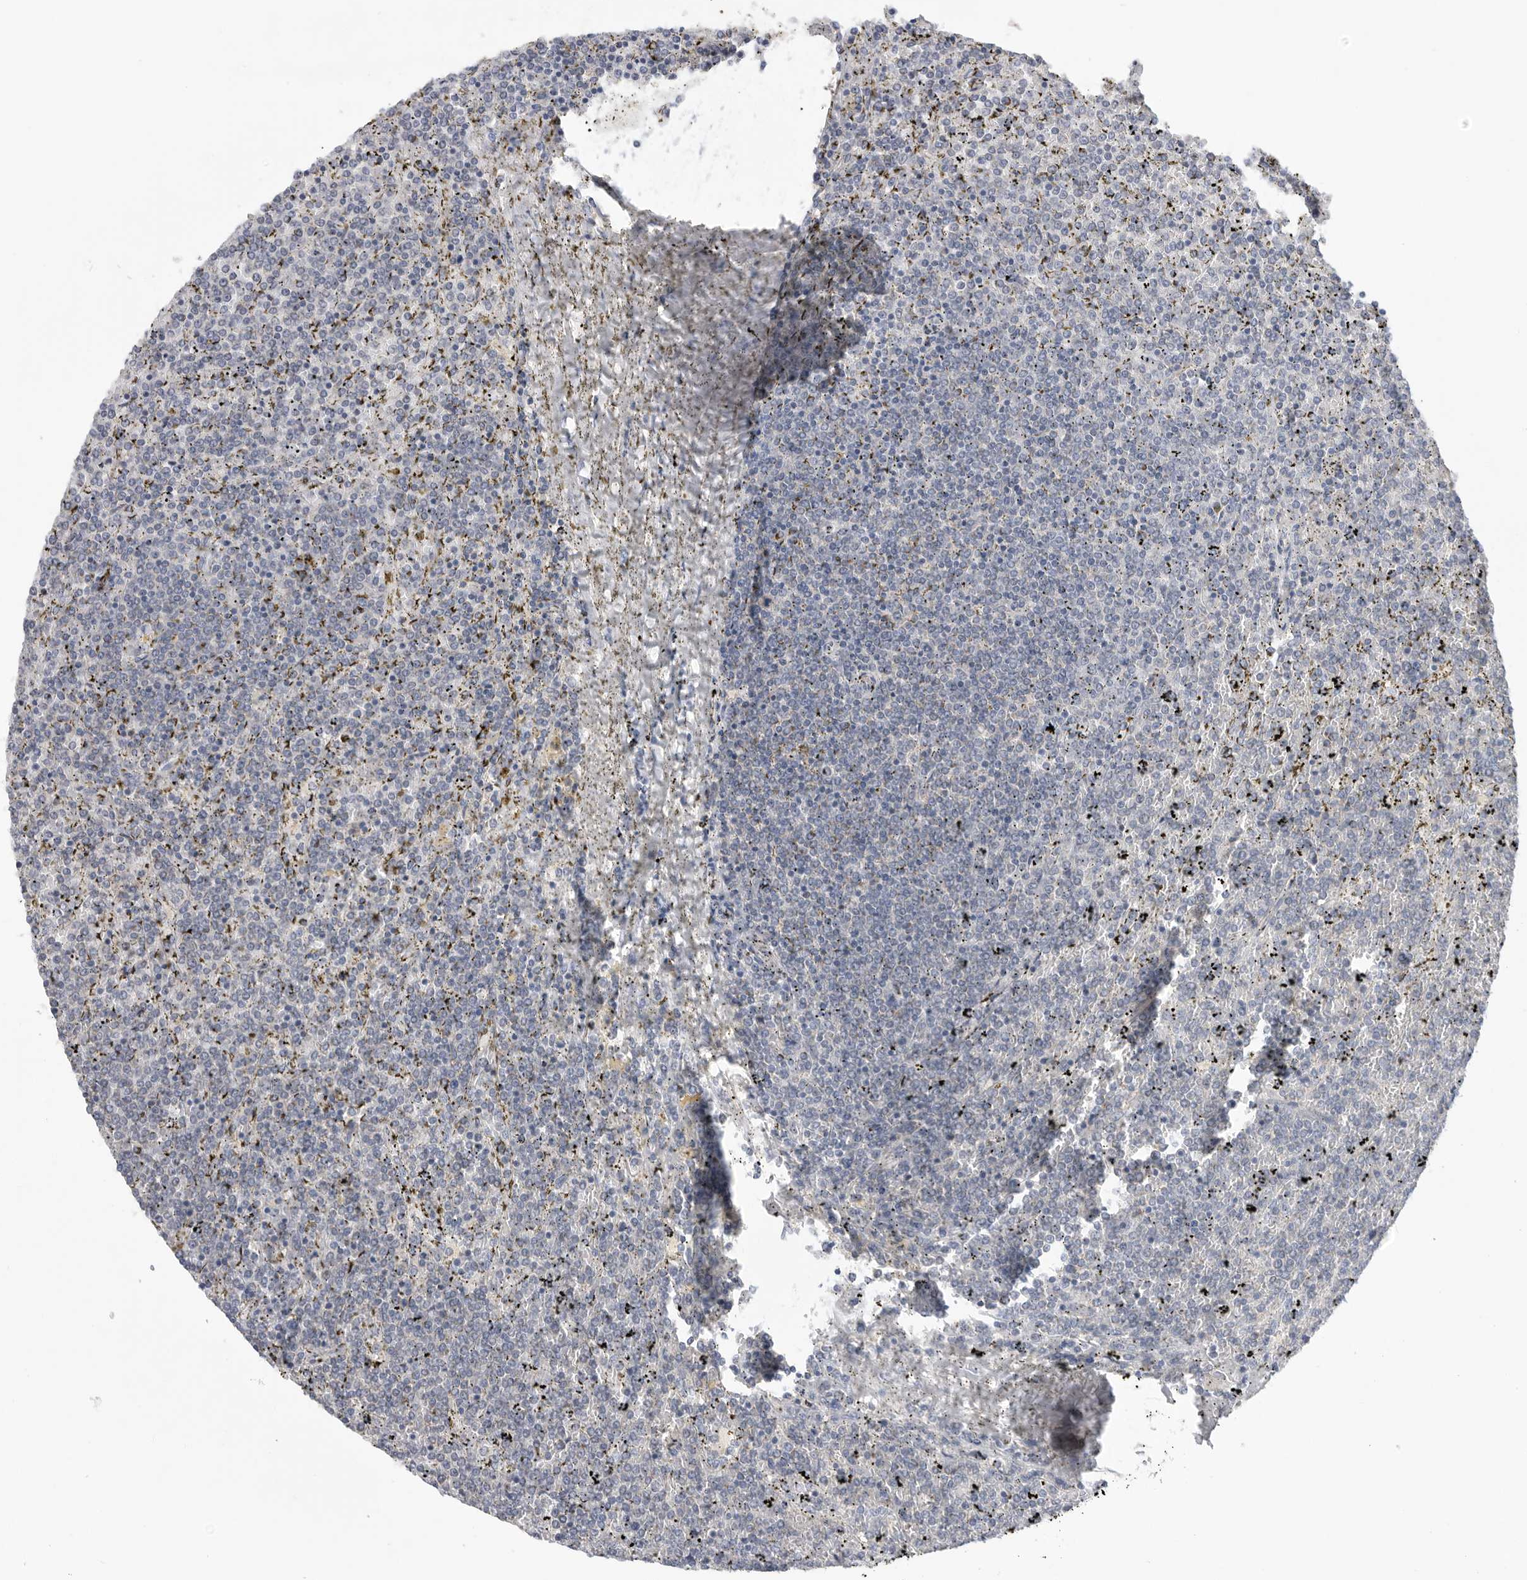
{"staining": {"intensity": "negative", "quantity": "none", "location": "none"}, "tissue": "lymphoma", "cell_type": "Tumor cells", "image_type": "cancer", "snomed": [{"axis": "morphology", "description": "Malignant lymphoma, non-Hodgkin's type, Low grade"}, {"axis": "topography", "description": "Spleen"}], "caption": "Protein analysis of lymphoma reveals no significant staining in tumor cells.", "gene": "MTFR1L", "patient": {"sex": "female", "age": 19}}